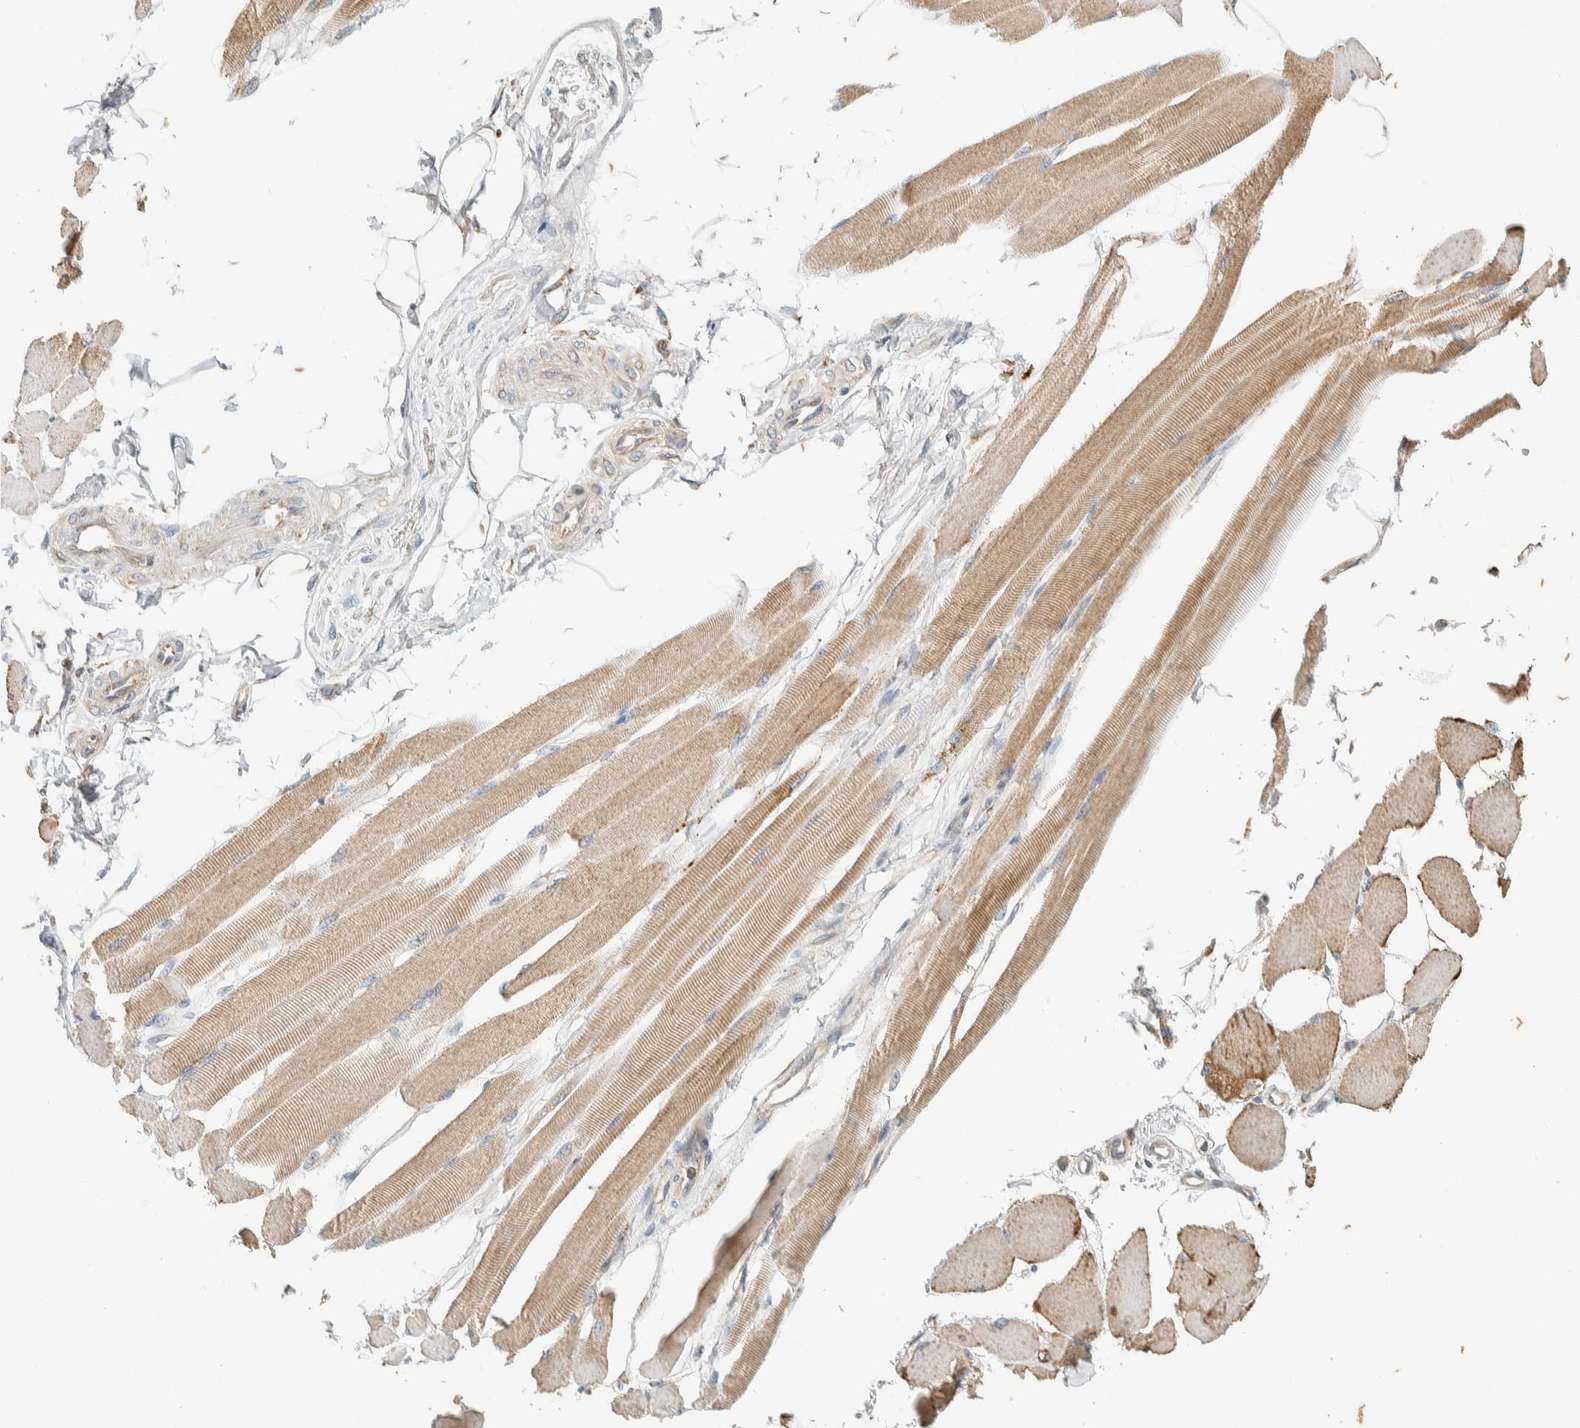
{"staining": {"intensity": "moderate", "quantity": "25%-75%", "location": "cytoplasmic/membranous"}, "tissue": "skeletal muscle", "cell_type": "Myocytes", "image_type": "normal", "snomed": [{"axis": "morphology", "description": "Normal tissue, NOS"}, {"axis": "topography", "description": "Skeletal muscle"}, {"axis": "topography", "description": "Peripheral nerve tissue"}], "caption": "Immunohistochemistry (IHC) image of normal human skeletal muscle stained for a protein (brown), which exhibits medium levels of moderate cytoplasmic/membranous staining in approximately 25%-75% of myocytes.", "gene": "RAB11FIP1", "patient": {"sex": "female", "age": 84}}